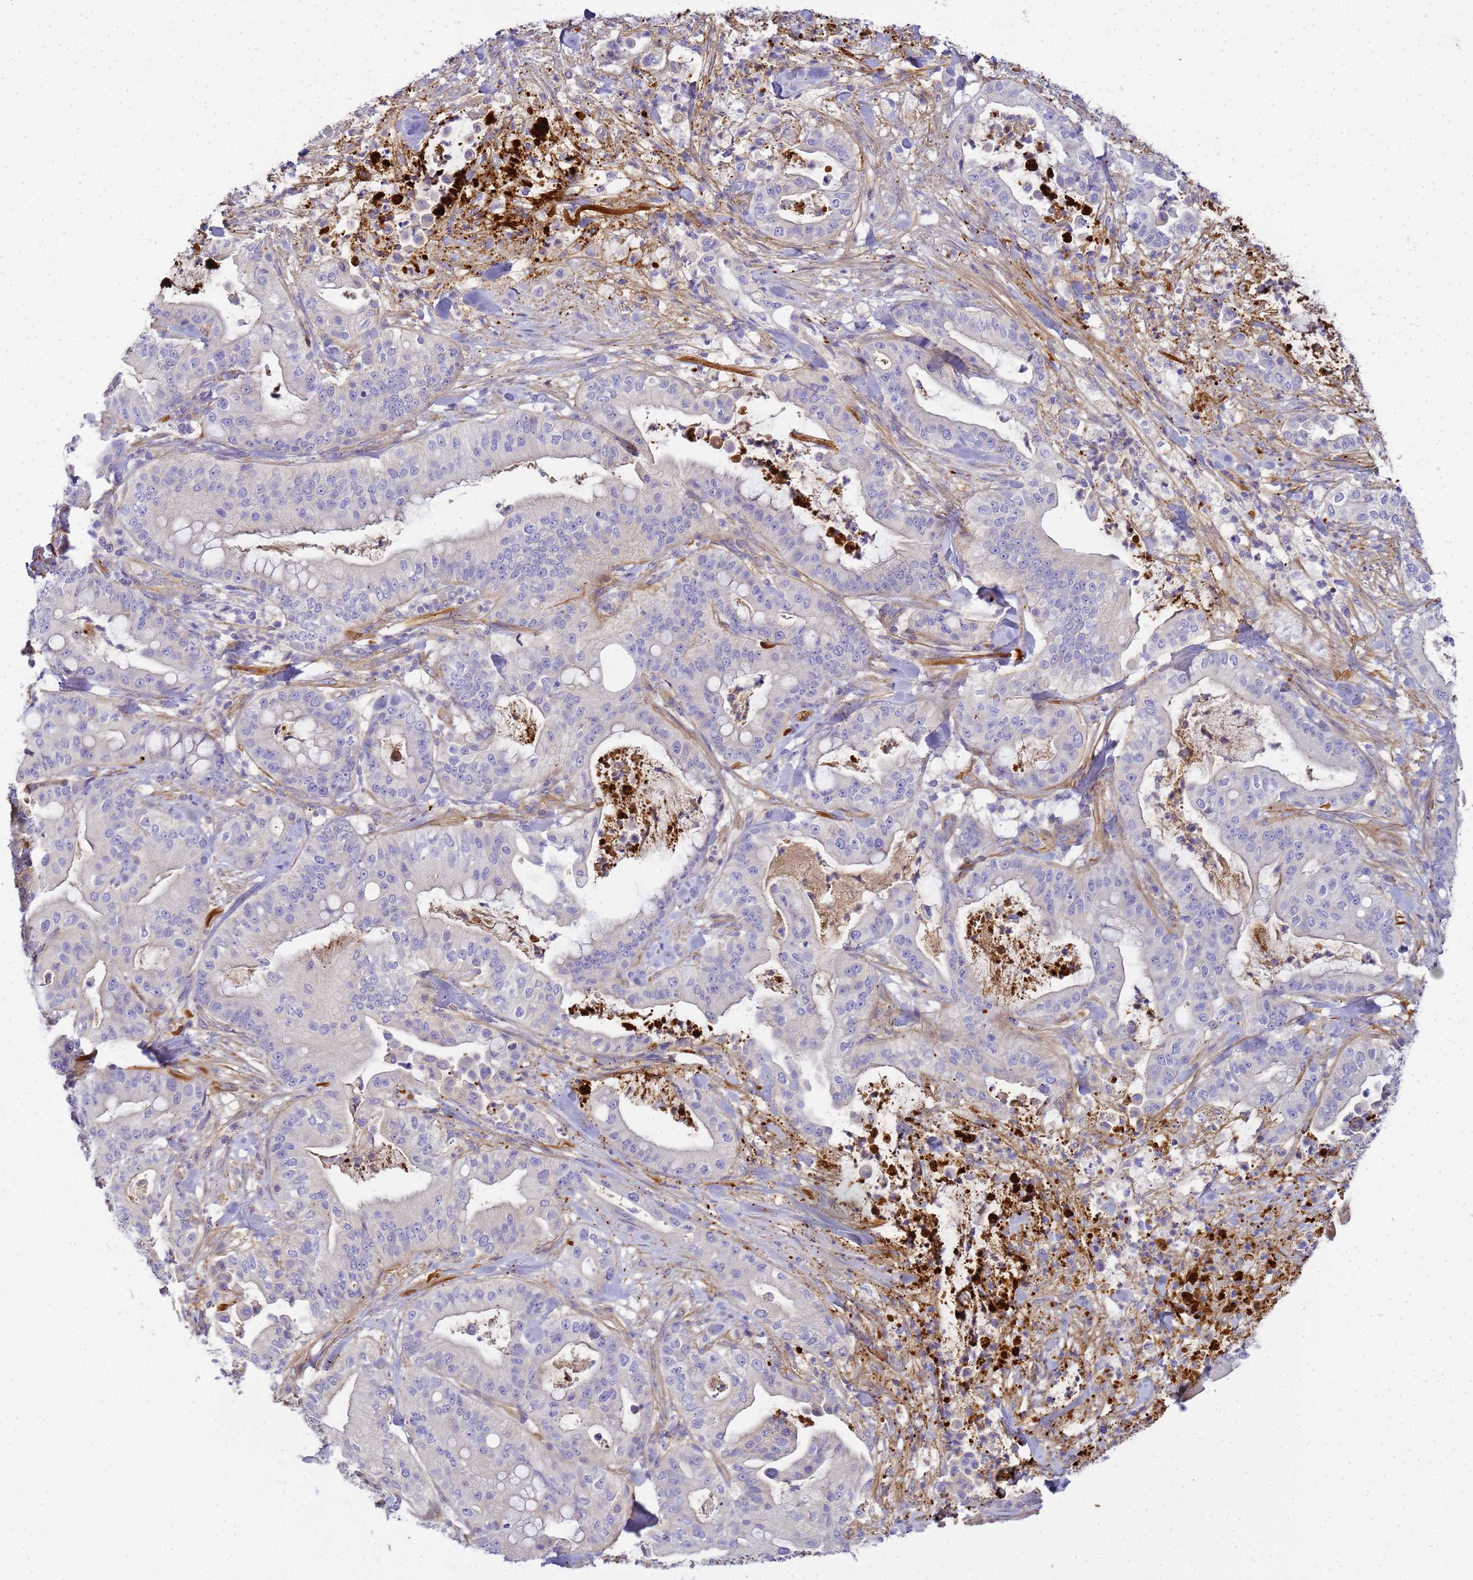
{"staining": {"intensity": "negative", "quantity": "none", "location": "none"}, "tissue": "pancreatic cancer", "cell_type": "Tumor cells", "image_type": "cancer", "snomed": [{"axis": "morphology", "description": "Adenocarcinoma, NOS"}, {"axis": "topography", "description": "Pancreas"}], "caption": "The immunohistochemistry image has no significant positivity in tumor cells of adenocarcinoma (pancreatic) tissue.", "gene": "MYL12A", "patient": {"sex": "male", "age": 71}}